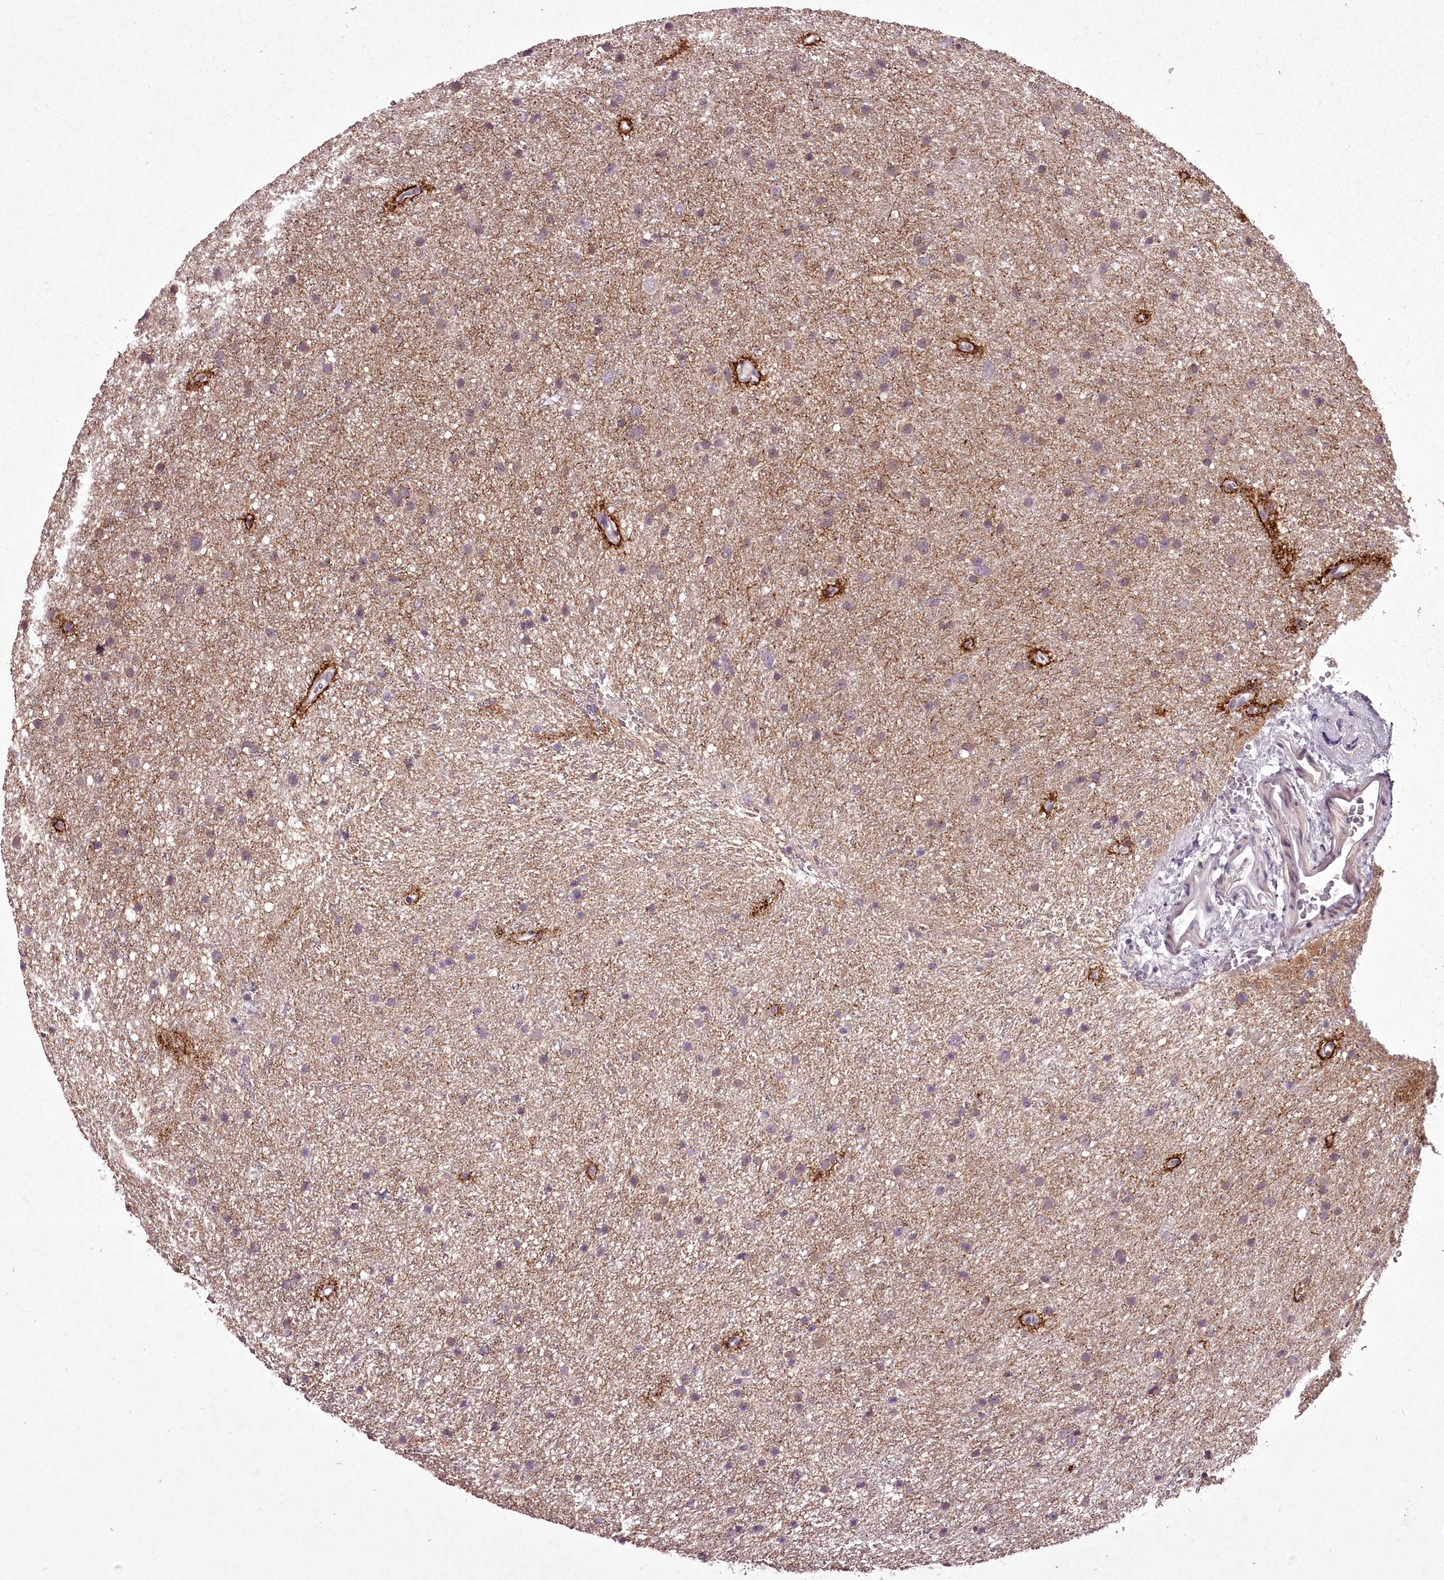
{"staining": {"intensity": "negative", "quantity": "none", "location": "none"}, "tissue": "glioma", "cell_type": "Tumor cells", "image_type": "cancer", "snomed": [{"axis": "morphology", "description": "Glioma, malignant, Low grade"}, {"axis": "topography", "description": "Cerebral cortex"}], "caption": "The immunohistochemistry image has no significant staining in tumor cells of malignant glioma (low-grade) tissue.", "gene": "C1orf56", "patient": {"sex": "female", "age": 39}}